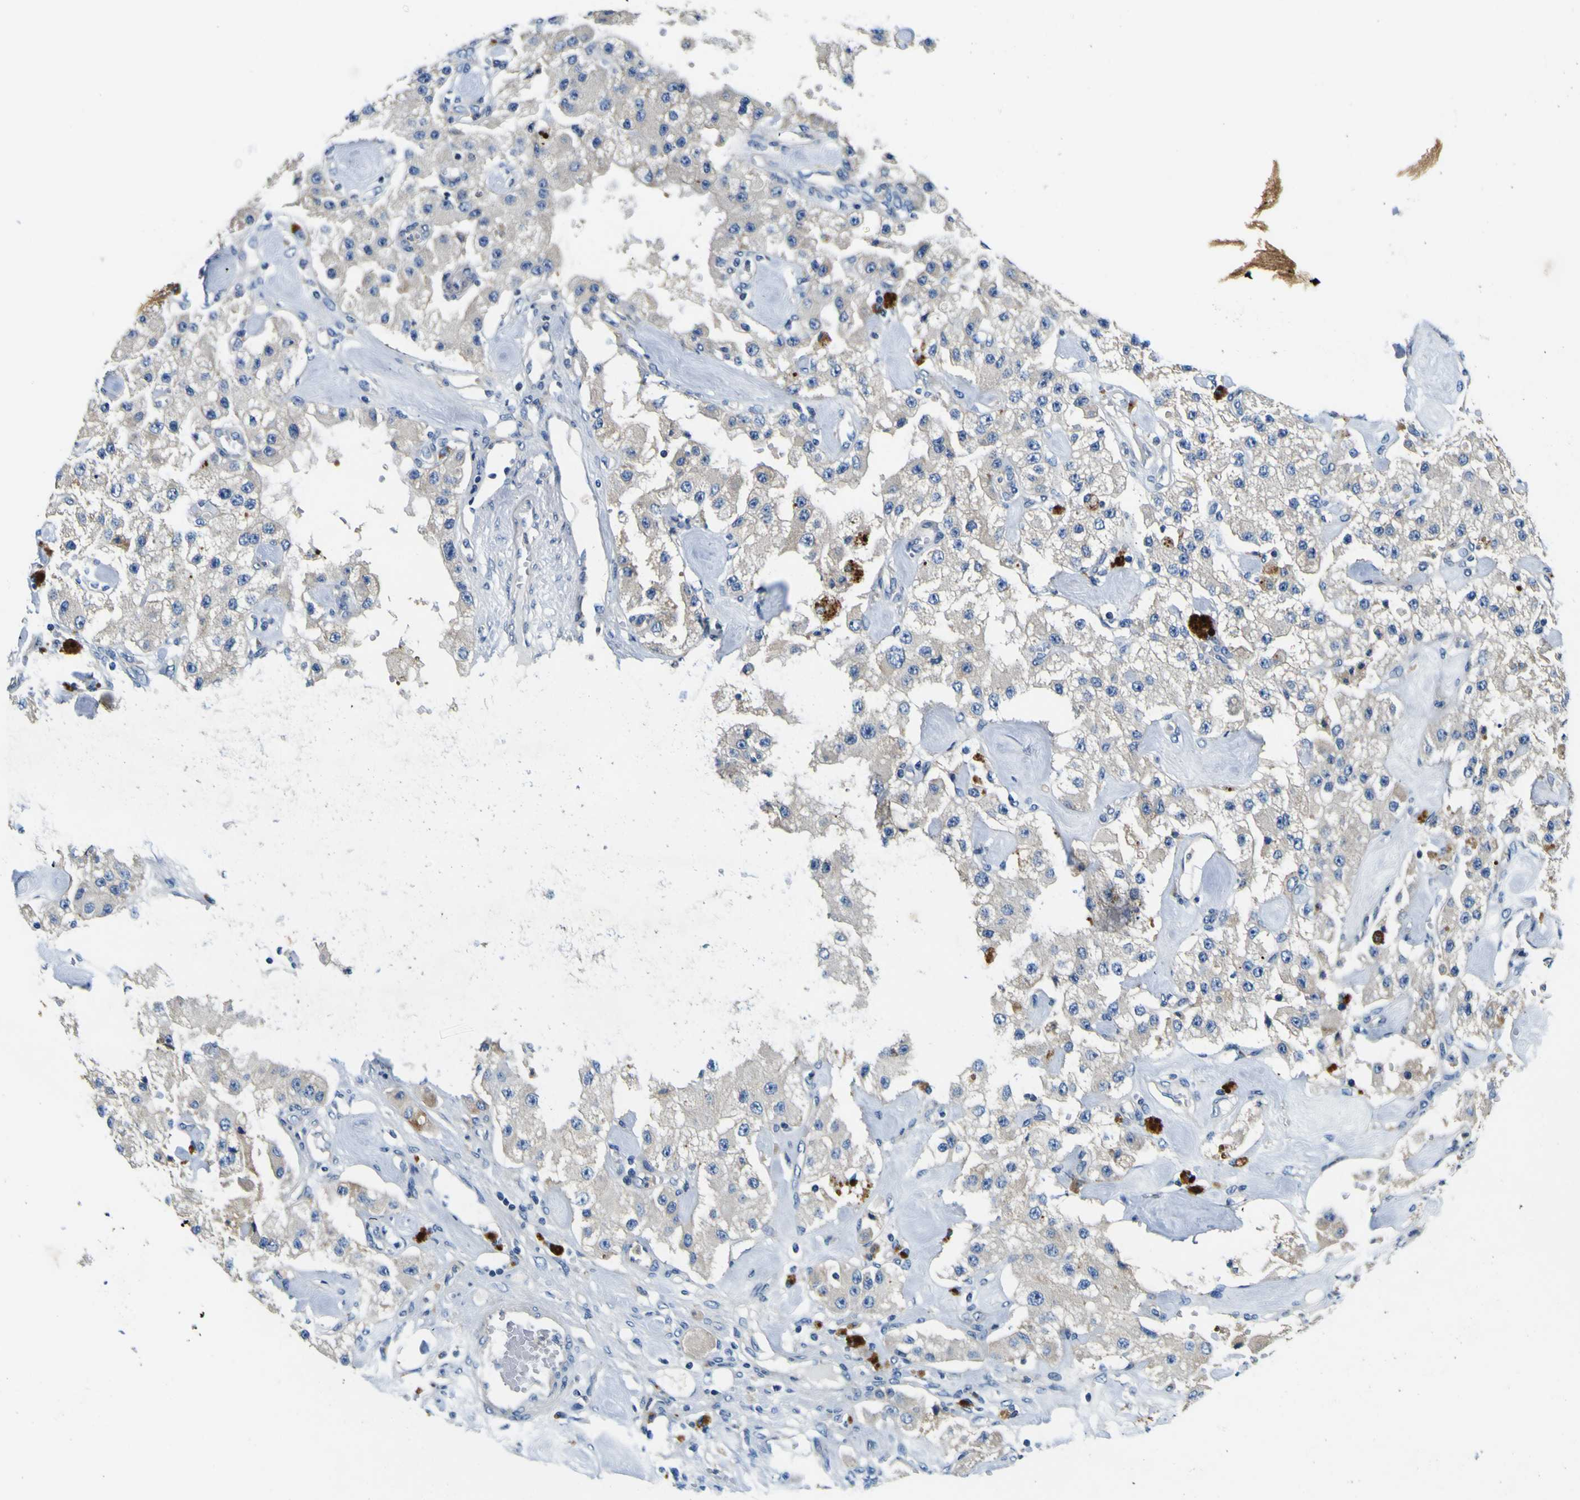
{"staining": {"intensity": "negative", "quantity": "none", "location": "none"}, "tissue": "carcinoid", "cell_type": "Tumor cells", "image_type": "cancer", "snomed": [{"axis": "morphology", "description": "Carcinoid, malignant, NOS"}, {"axis": "topography", "description": "Pancreas"}], "caption": "Tumor cells show no significant protein positivity in carcinoid.", "gene": "CLSTN1", "patient": {"sex": "male", "age": 41}}